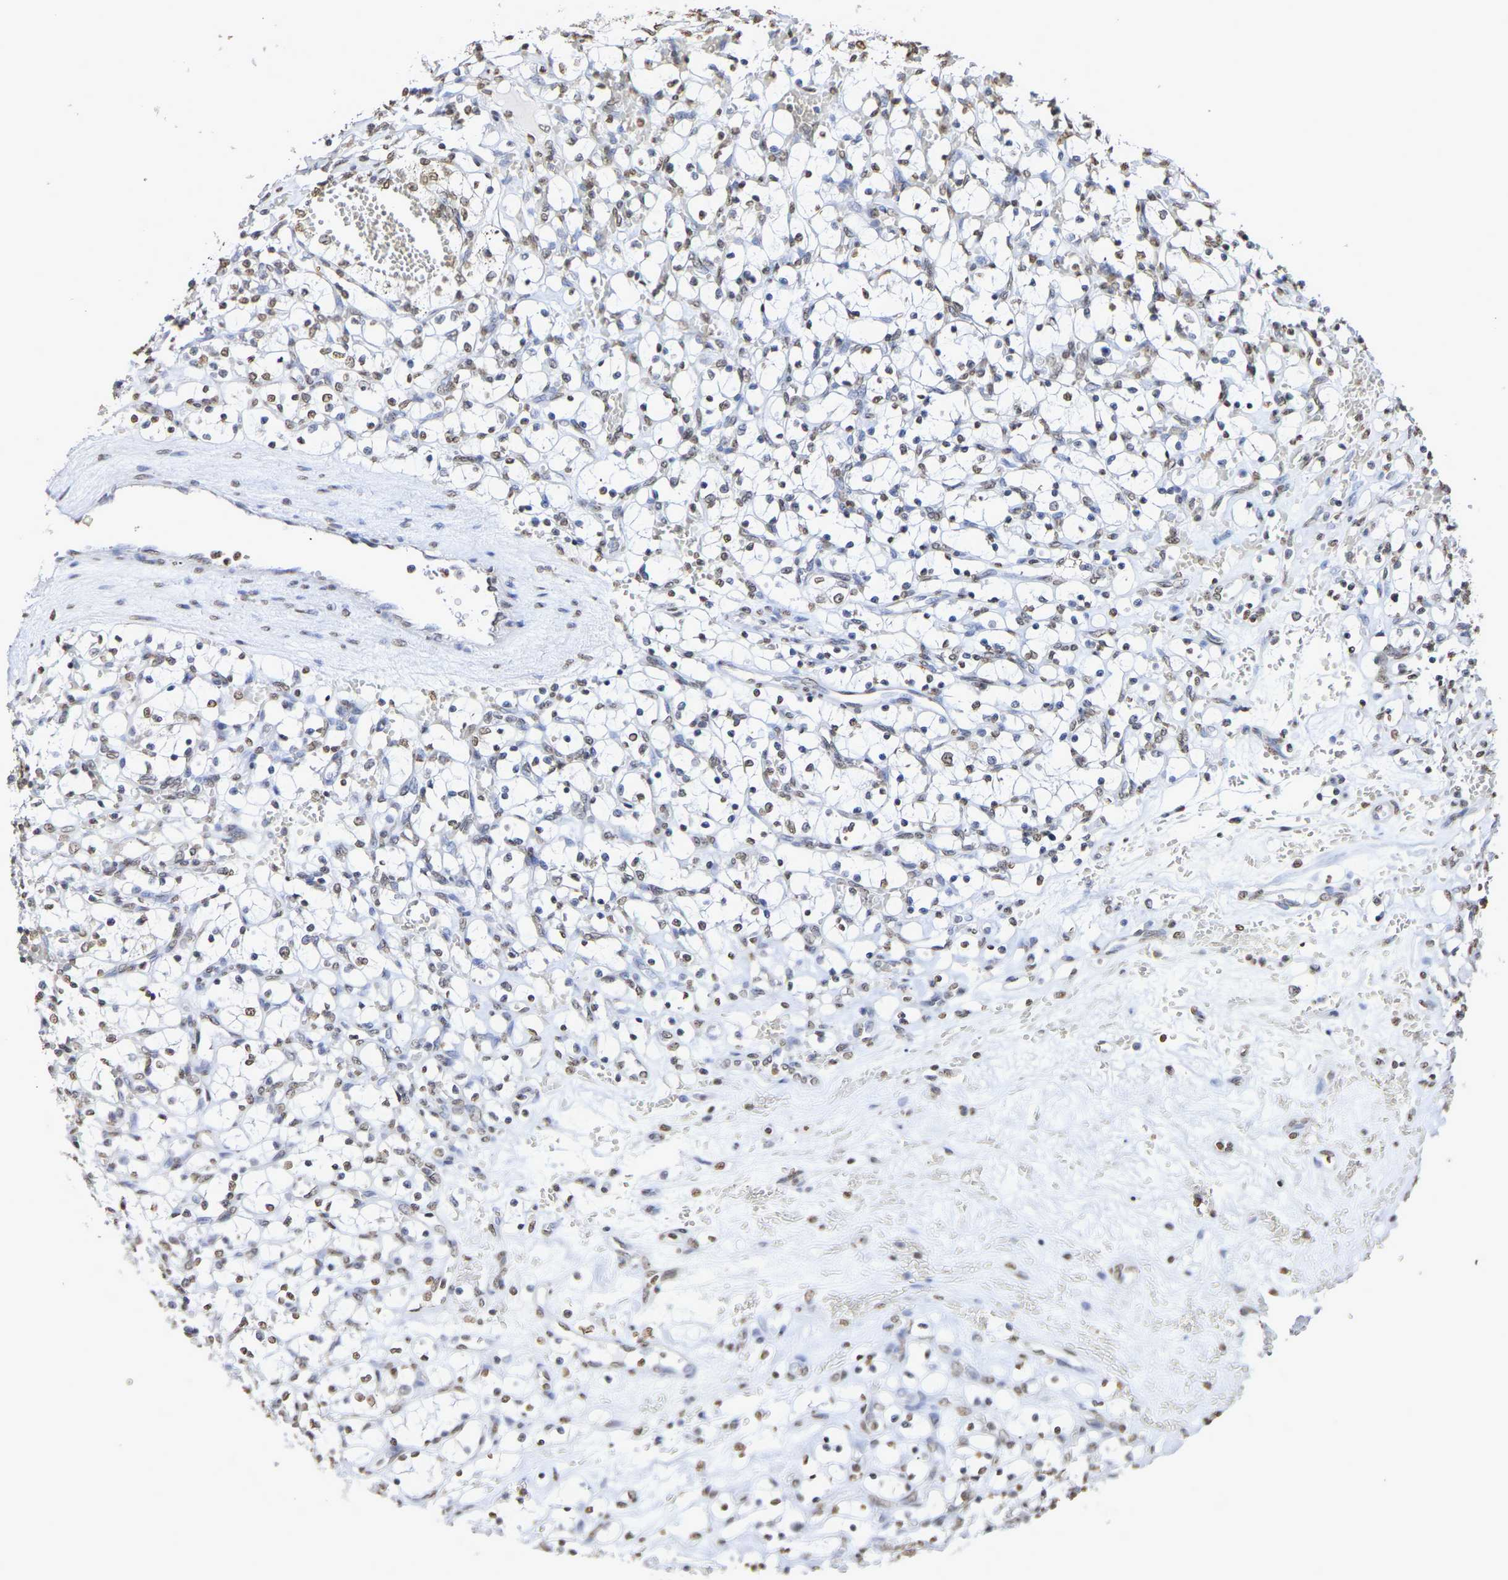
{"staining": {"intensity": "weak", "quantity": "25%-75%", "location": "nuclear"}, "tissue": "renal cancer", "cell_type": "Tumor cells", "image_type": "cancer", "snomed": [{"axis": "morphology", "description": "Adenocarcinoma, NOS"}, {"axis": "topography", "description": "Kidney"}], "caption": "Approximately 25%-75% of tumor cells in human renal cancer demonstrate weak nuclear protein expression as visualized by brown immunohistochemical staining.", "gene": "ATF4", "patient": {"sex": "female", "age": 69}}